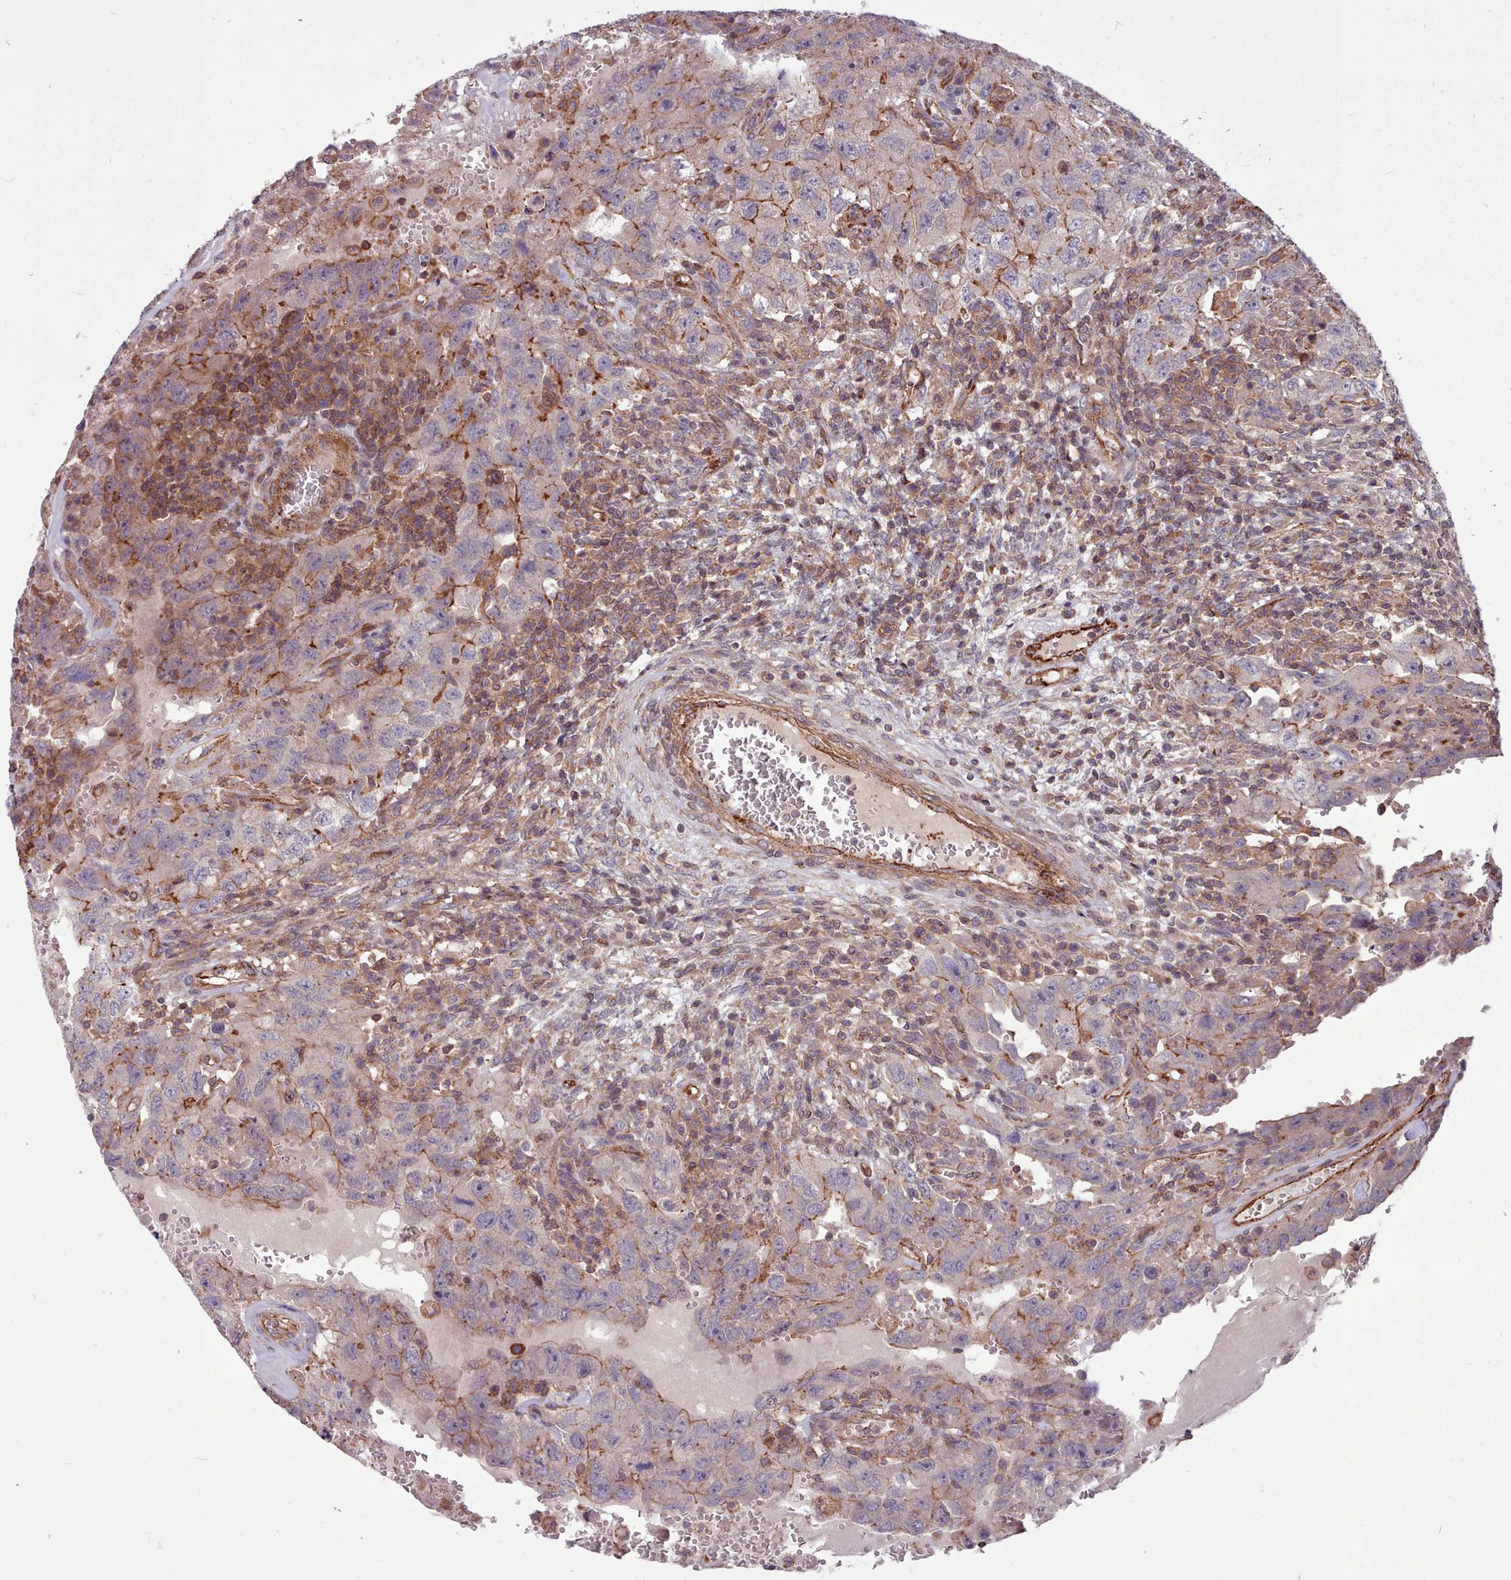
{"staining": {"intensity": "moderate", "quantity": "<25%", "location": "cytoplasmic/membranous"}, "tissue": "testis cancer", "cell_type": "Tumor cells", "image_type": "cancer", "snomed": [{"axis": "morphology", "description": "Carcinoma, Embryonal, NOS"}, {"axis": "topography", "description": "Testis"}], "caption": "Protein expression analysis of testis embryonal carcinoma demonstrates moderate cytoplasmic/membranous staining in approximately <25% of tumor cells.", "gene": "STUB1", "patient": {"sex": "male", "age": 26}}